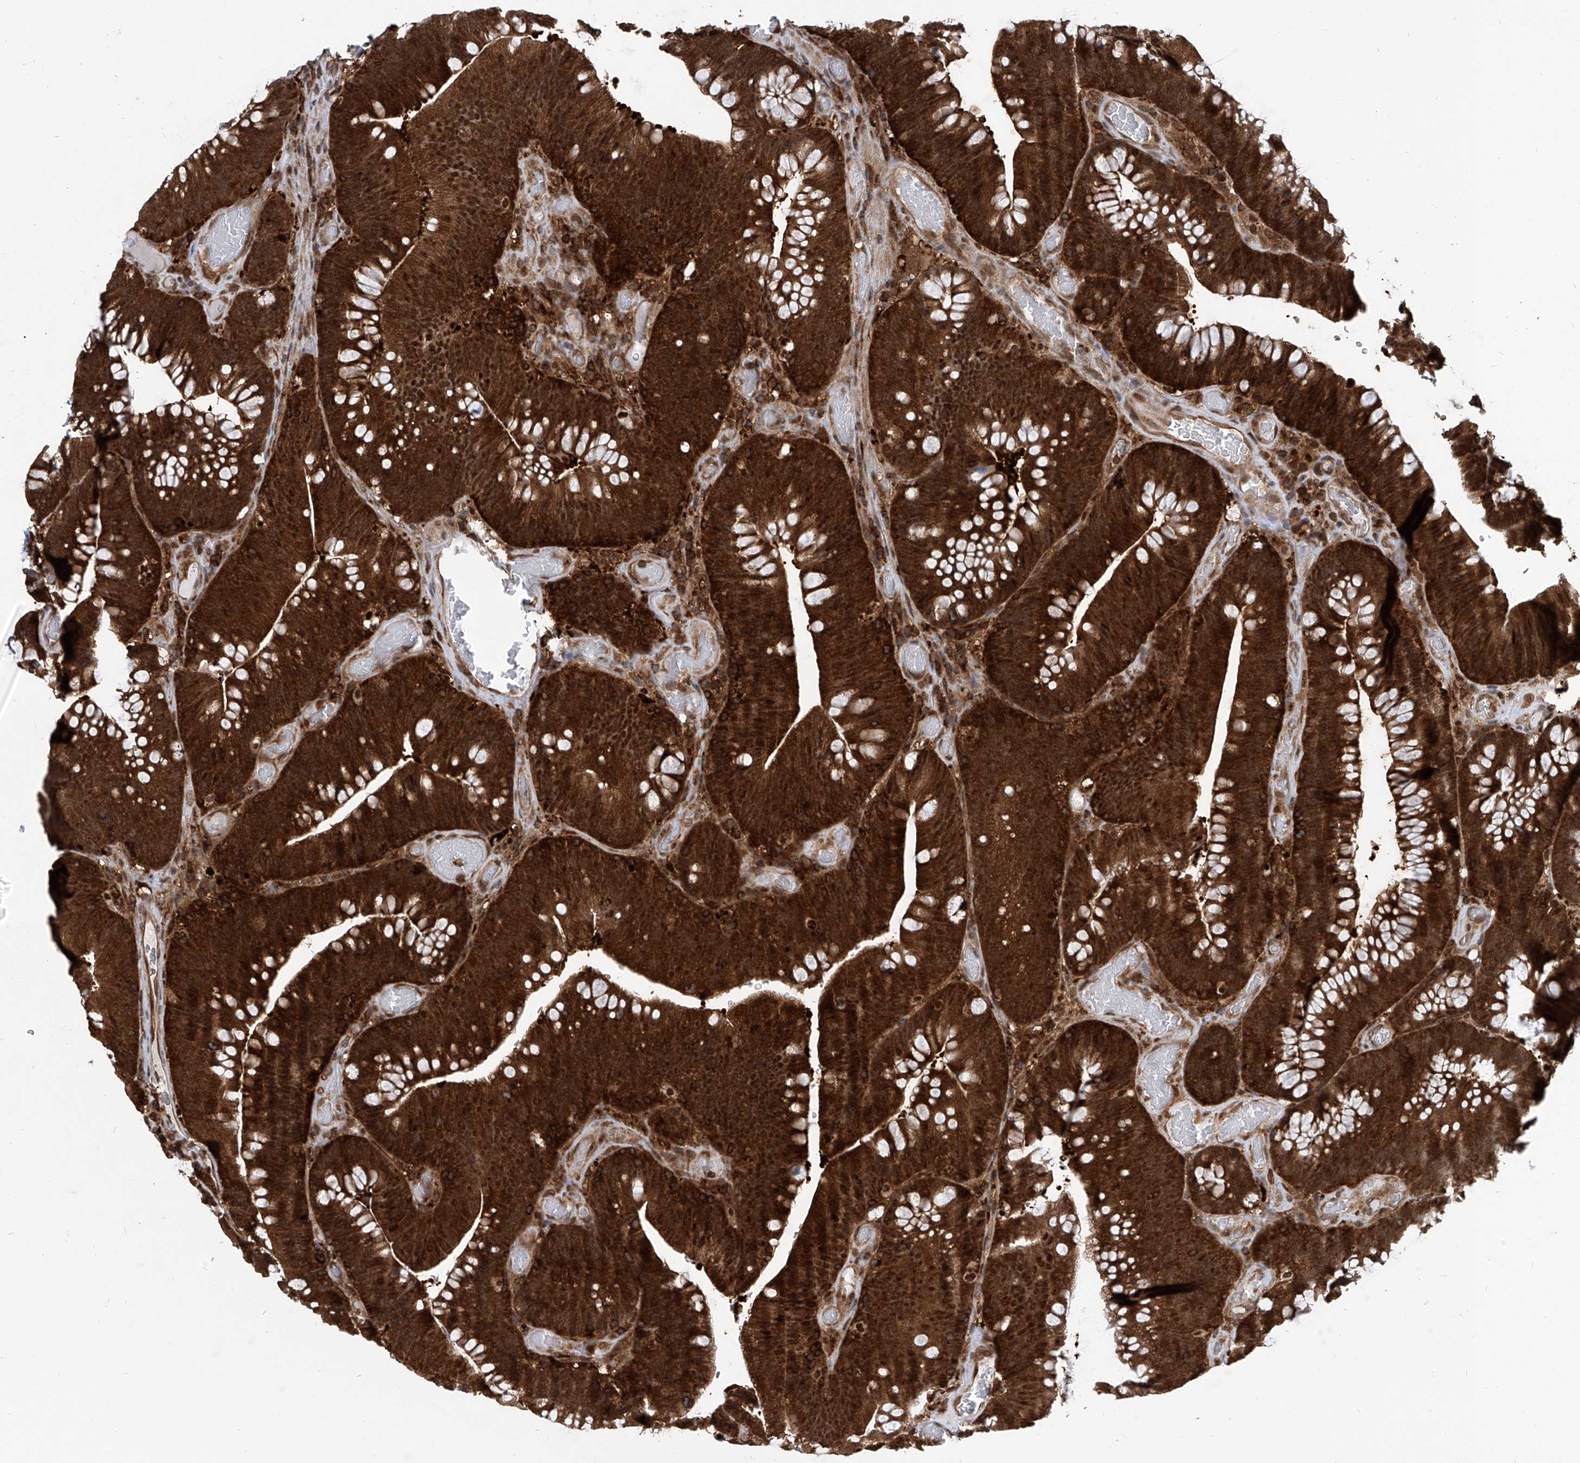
{"staining": {"intensity": "strong", "quantity": ">75%", "location": "cytoplasmic/membranous,nuclear"}, "tissue": "colorectal cancer", "cell_type": "Tumor cells", "image_type": "cancer", "snomed": [{"axis": "morphology", "description": "Normal tissue, NOS"}, {"axis": "topography", "description": "Colon"}], "caption": "Tumor cells demonstrate high levels of strong cytoplasmic/membranous and nuclear staining in about >75% of cells in colorectal cancer.", "gene": "PSMB1", "patient": {"sex": "female", "age": 82}}